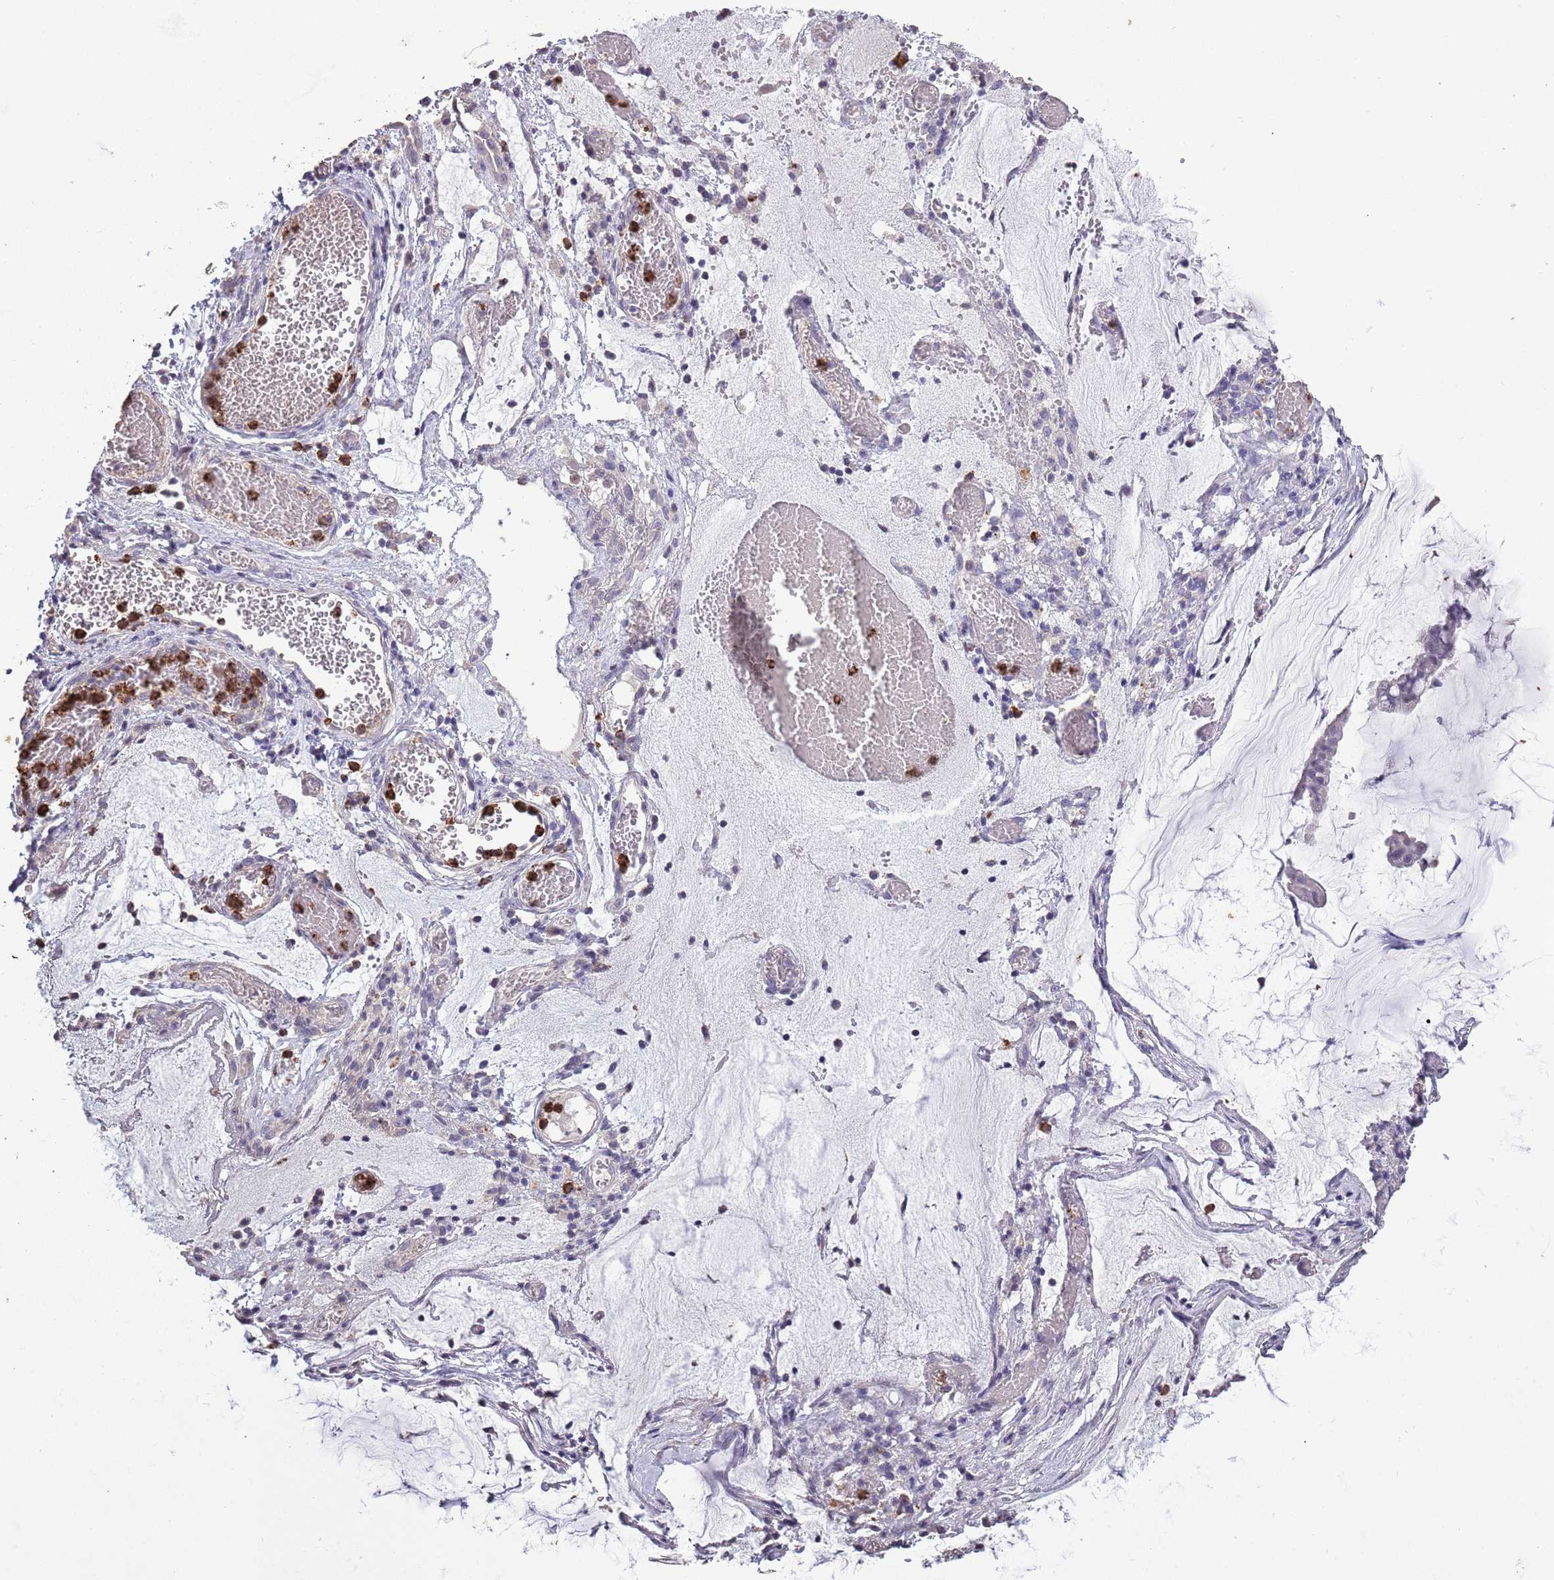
{"staining": {"intensity": "negative", "quantity": "none", "location": "none"}, "tissue": "ovarian cancer", "cell_type": "Tumor cells", "image_type": "cancer", "snomed": [{"axis": "morphology", "description": "Cystadenocarcinoma, mucinous, NOS"}, {"axis": "topography", "description": "Ovary"}], "caption": "Protein analysis of mucinous cystadenocarcinoma (ovarian) demonstrates no significant positivity in tumor cells.", "gene": "P2RY13", "patient": {"sex": "female", "age": 73}}